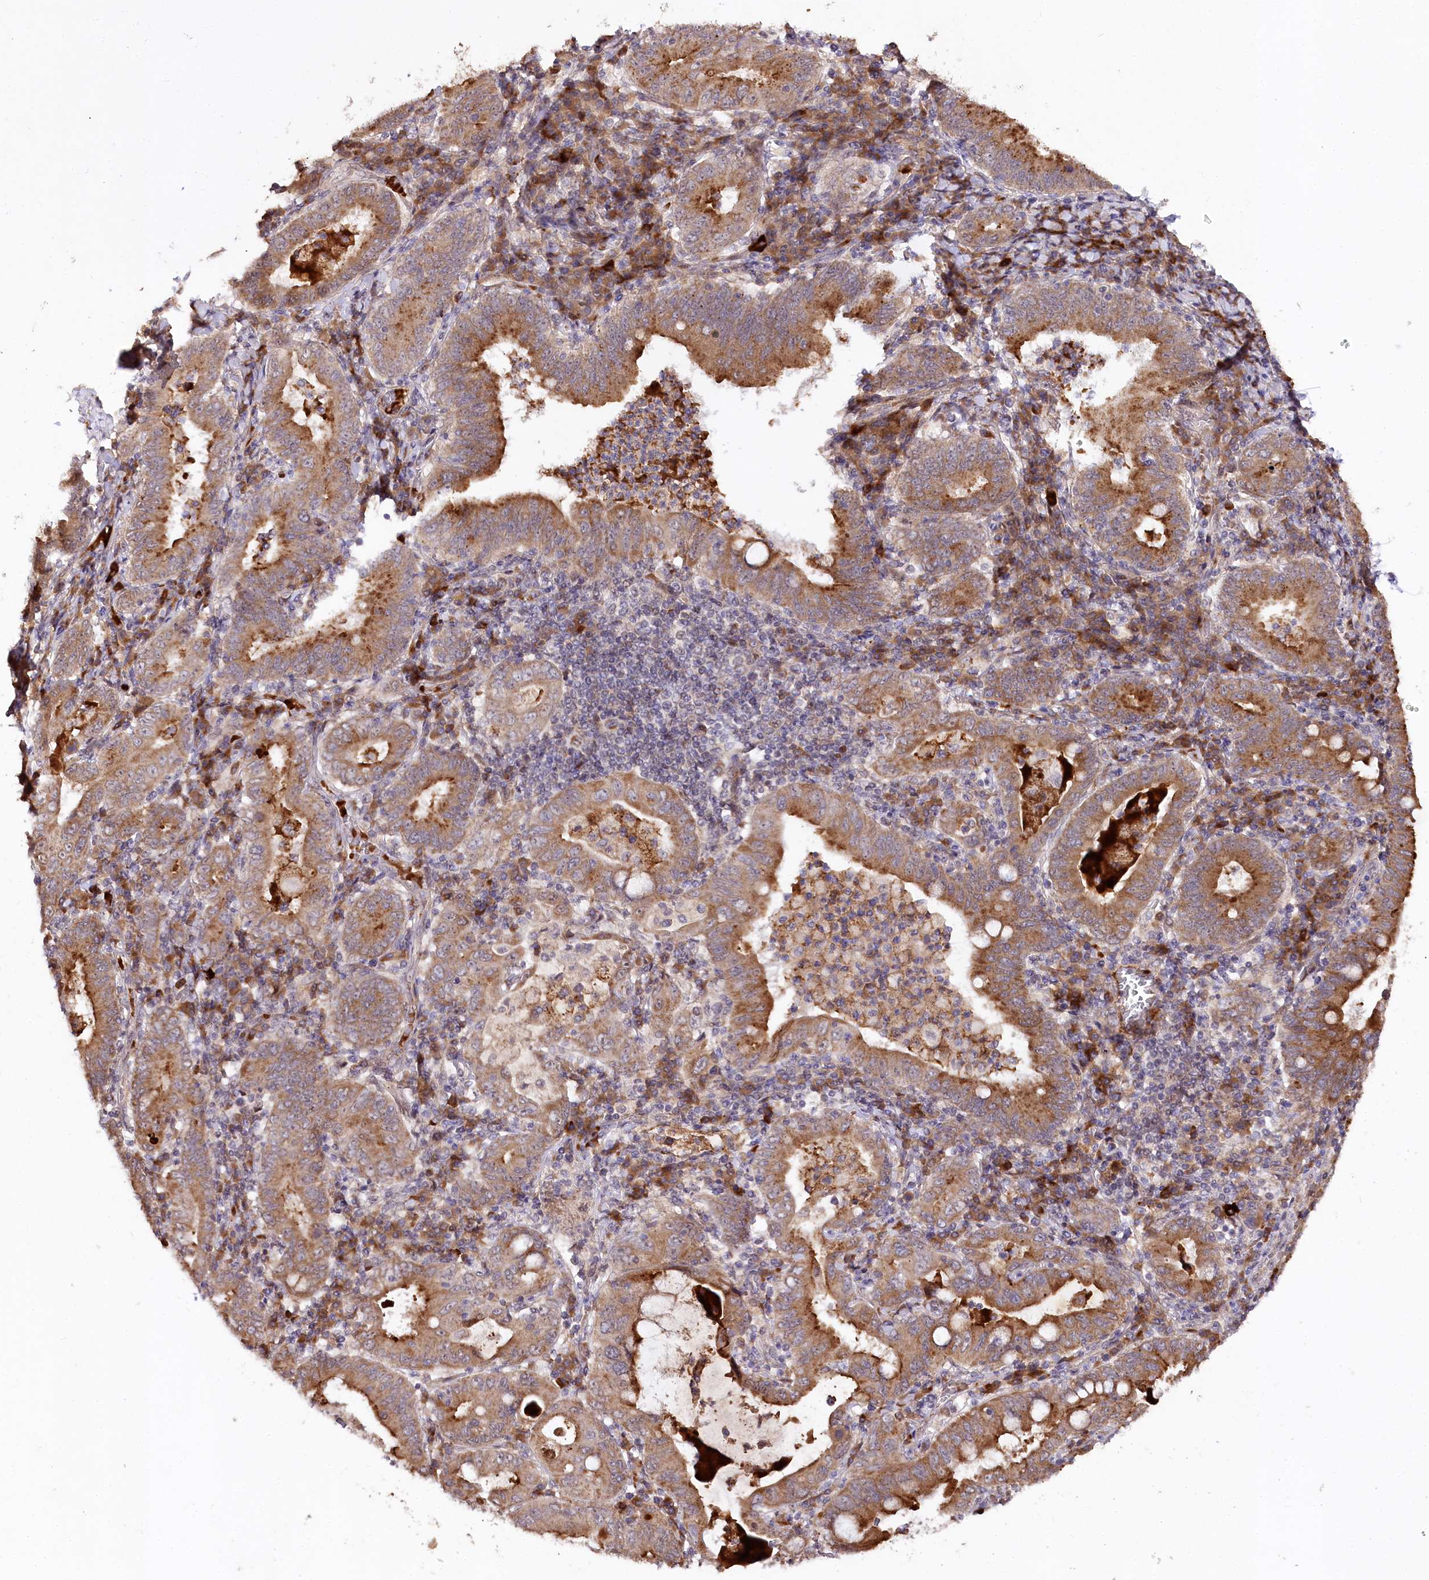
{"staining": {"intensity": "moderate", "quantity": ">75%", "location": "cytoplasmic/membranous"}, "tissue": "stomach cancer", "cell_type": "Tumor cells", "image_type": "cancer", "snomed": [{"axis": "morphology", "description": "Normal tissue, NOS"}, {"axis": "morphology", "description": "Adenocarcinoma, NOS"}, {"axis": "topography", "description": "Esophagus"}, {"axis": "topography", "description": "Stomach, upper"}, {"axis": "topography", "description": "Peripheral nerve tissue"}], "caption": "Immunohistochemical staining of human stomach cancer (adenocarcinoma) reveals medium levels of moderate cytoplasmic/membranous protein expression in approximately >75% of tumor cells. The protein is shown in brown color, while the nuclei are stained blue.", "gene": "DMP1", "patient": {"sex": "male", "age": 62}}